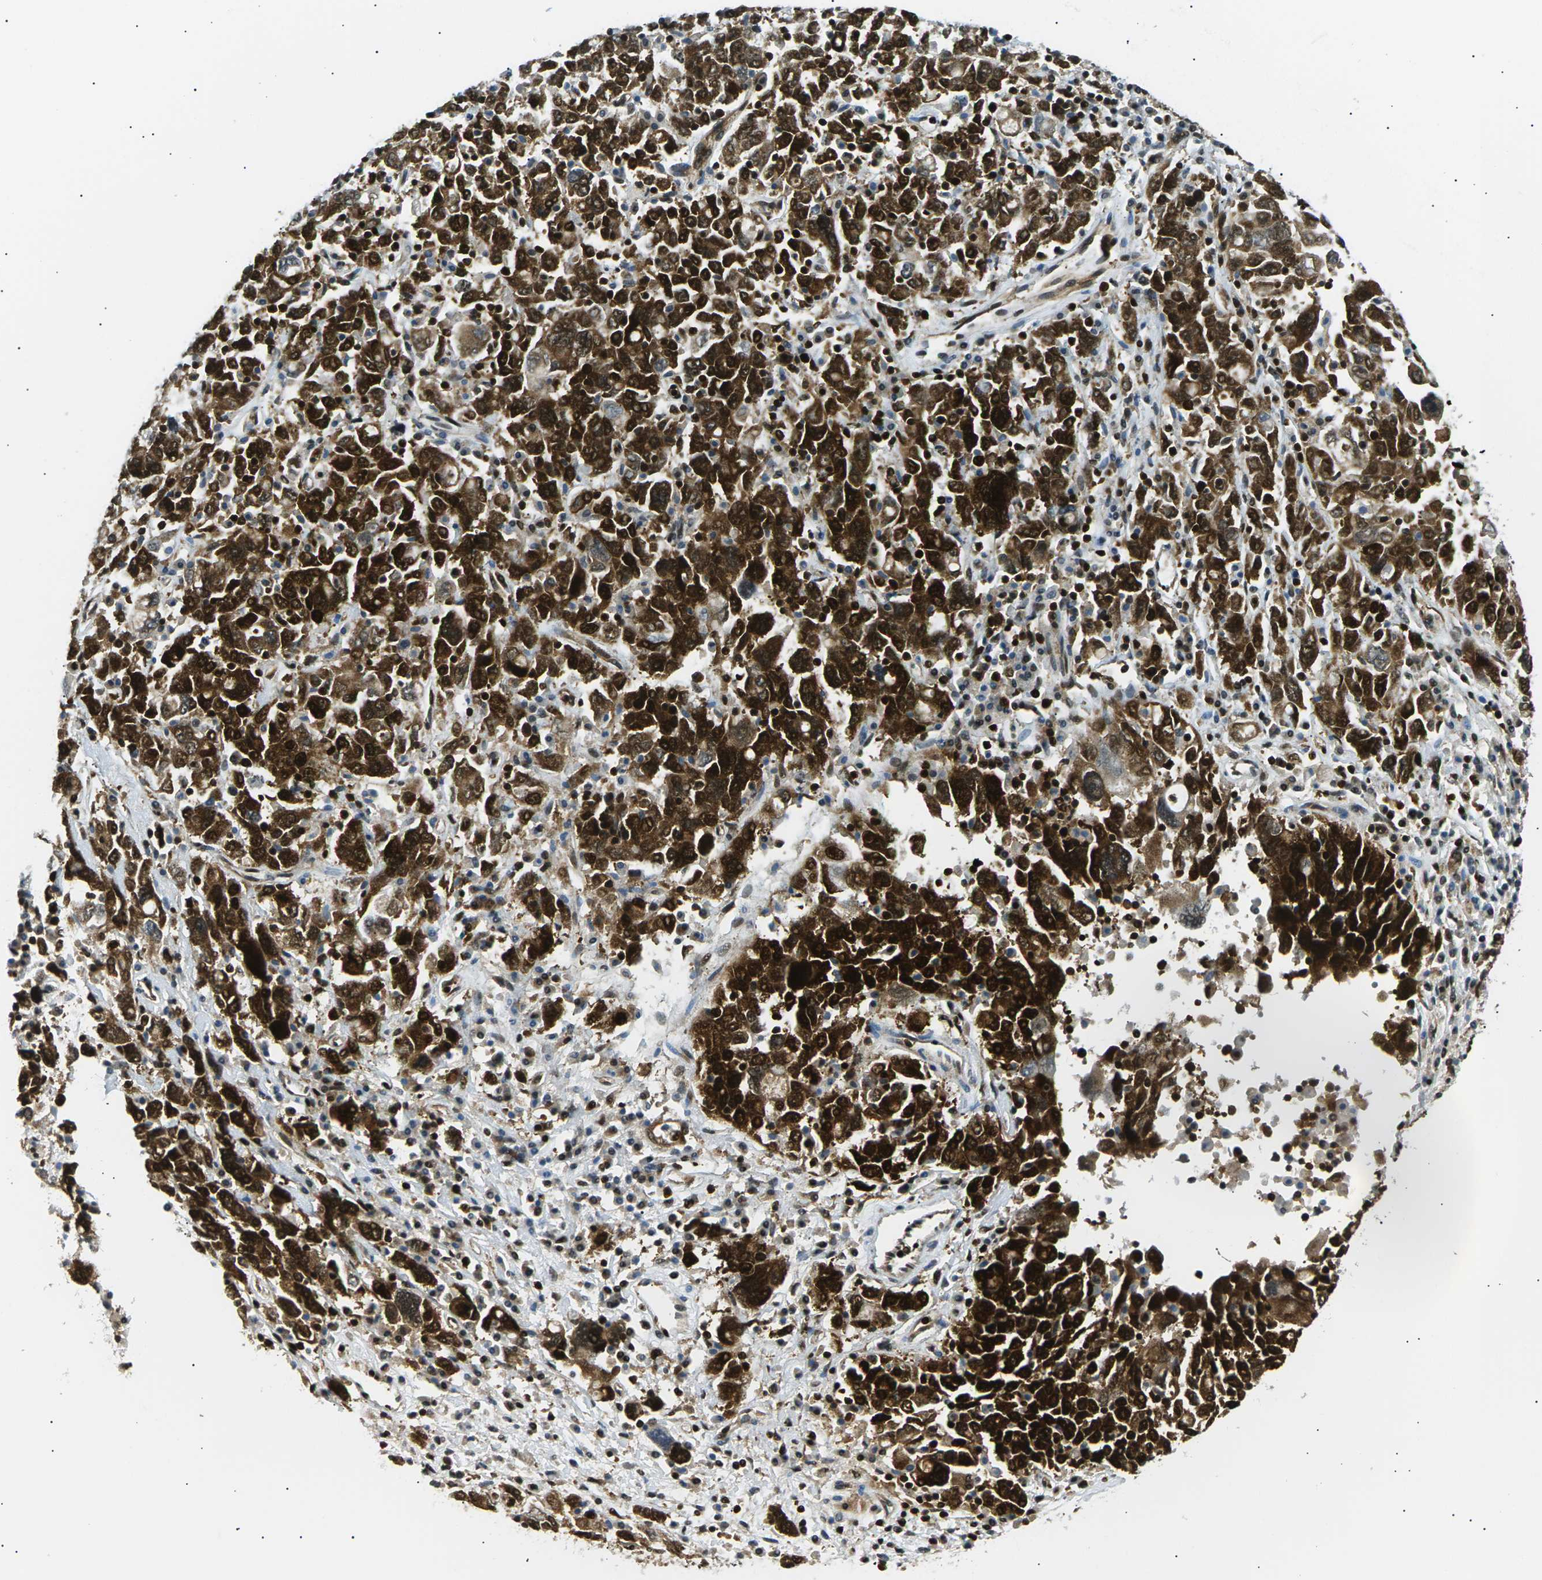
{"staining": {"intensity": "strong", "quantity": ">75%", "location": "cytoplasmic/membranous,nuclear"}, "tissue": "ovarian cancer", "cell_type": "Tumor cells", "image_type": "cancer", "snomed": [{"axis": "morphology", "description": "Carcinoma, endometroid"}, {"axis": "topography", "description": "Ovary"}], "caption": "A brown stain labels strong cytoplasmic/membranous and nuclear staining of a protein in ovarian endometroid carcinoma tumor cells. The staining is performed using DAB brown chromogen to label protein expression. The nuclei are counter-stained blue using hematoxylin.", "gene": "RPA2", "patient": {"sex": "female", "age": 62}}